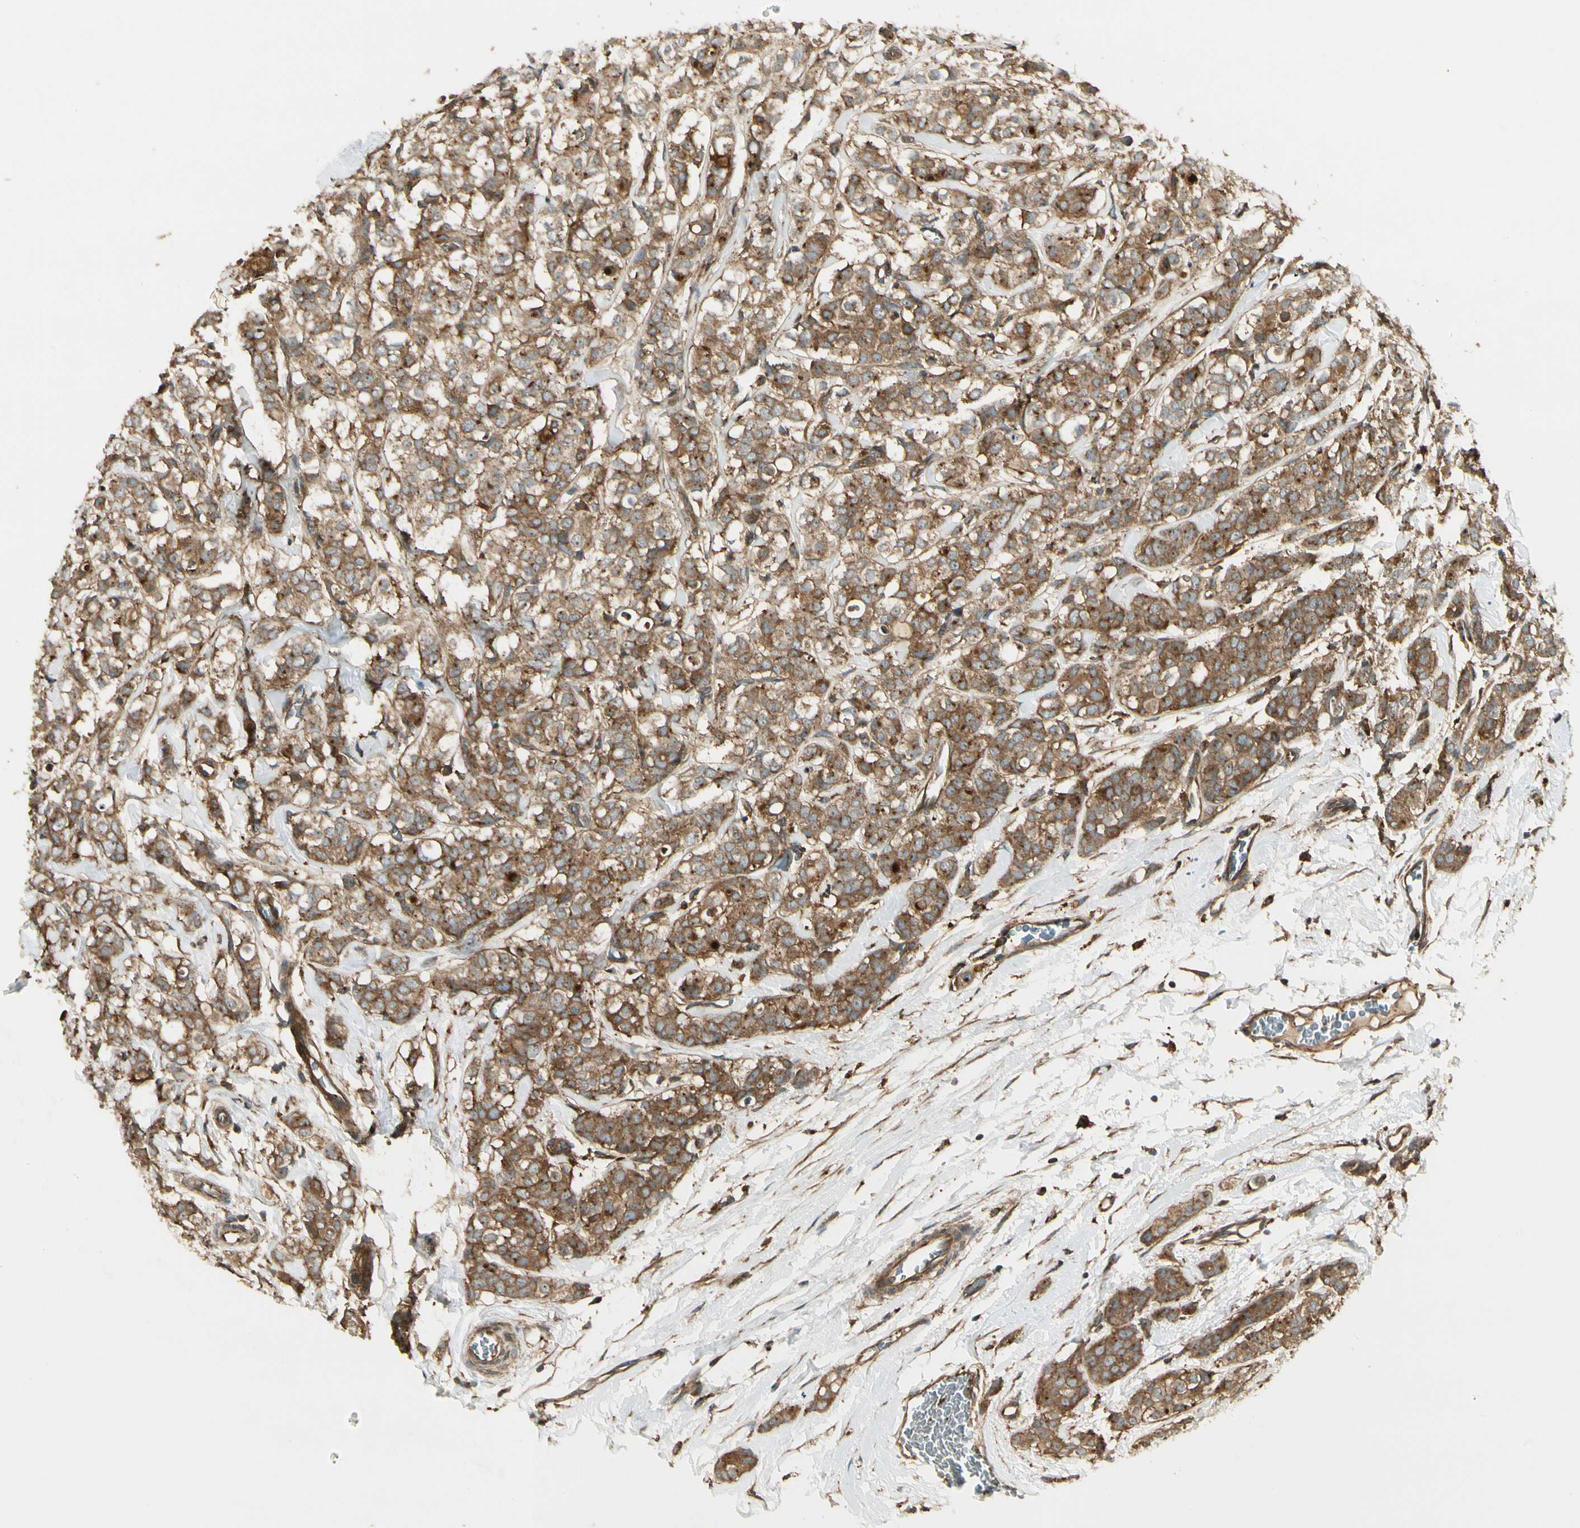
{"staining": {"intensity": "strong", "quantity": ">75%", "location": "cytoplasmic/membranous"}, "tissue": "breast cancer", "cell_type": "Tumor cells", "image_type": "cancer", "snomed": [{"axis": "morphology", "description": "Lobular carcinoma"}, {"axis": "topography", "description": "Breast"}], "caption": "Breast cancer (lobular carcinoma) stained with a brown dye displays strong cytoplasmic/membranous positive positivity in approximately >75% of tumor cells.", "gene": "FKBP15", "patient": {"sex": "female", "age": 60}}